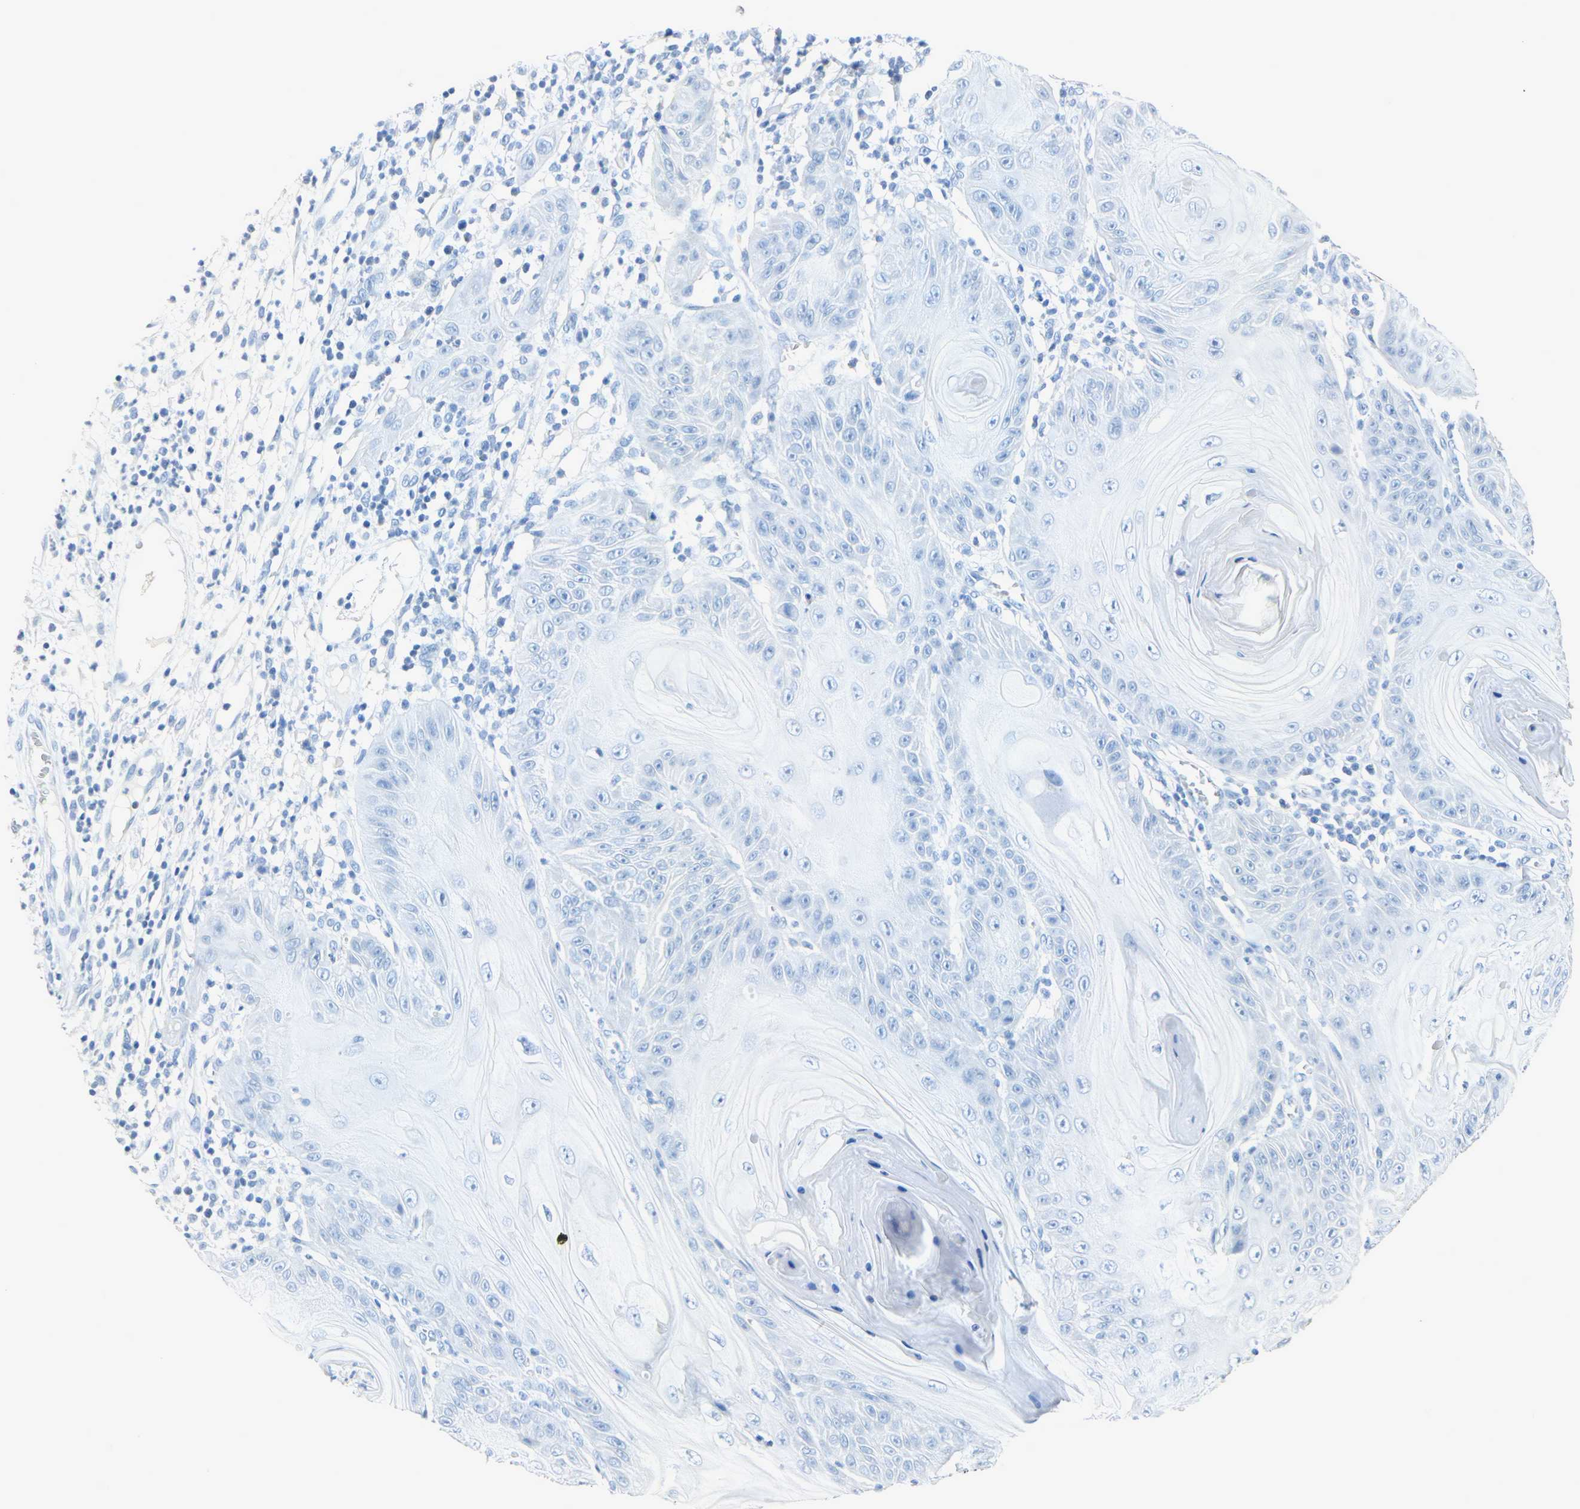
{"staining": {"intensity": "negative", "quantity": "none", "location": "none"}, "tissue": "skin cancer", "cell_type": "Tumor cells", "image_type": "cancer", "snomed": [{"axis": "morphology", "description": "Squamous cell carcinoma, NOS"}, {"axis": "topography", "description": "Skin"}], "caption": "Protein analysis of squamous cell carcinoma (skin) exhibits no significant staining in tumor cells.", "gene": "CA3", "patient": {"sex": "female", "age": 78}}